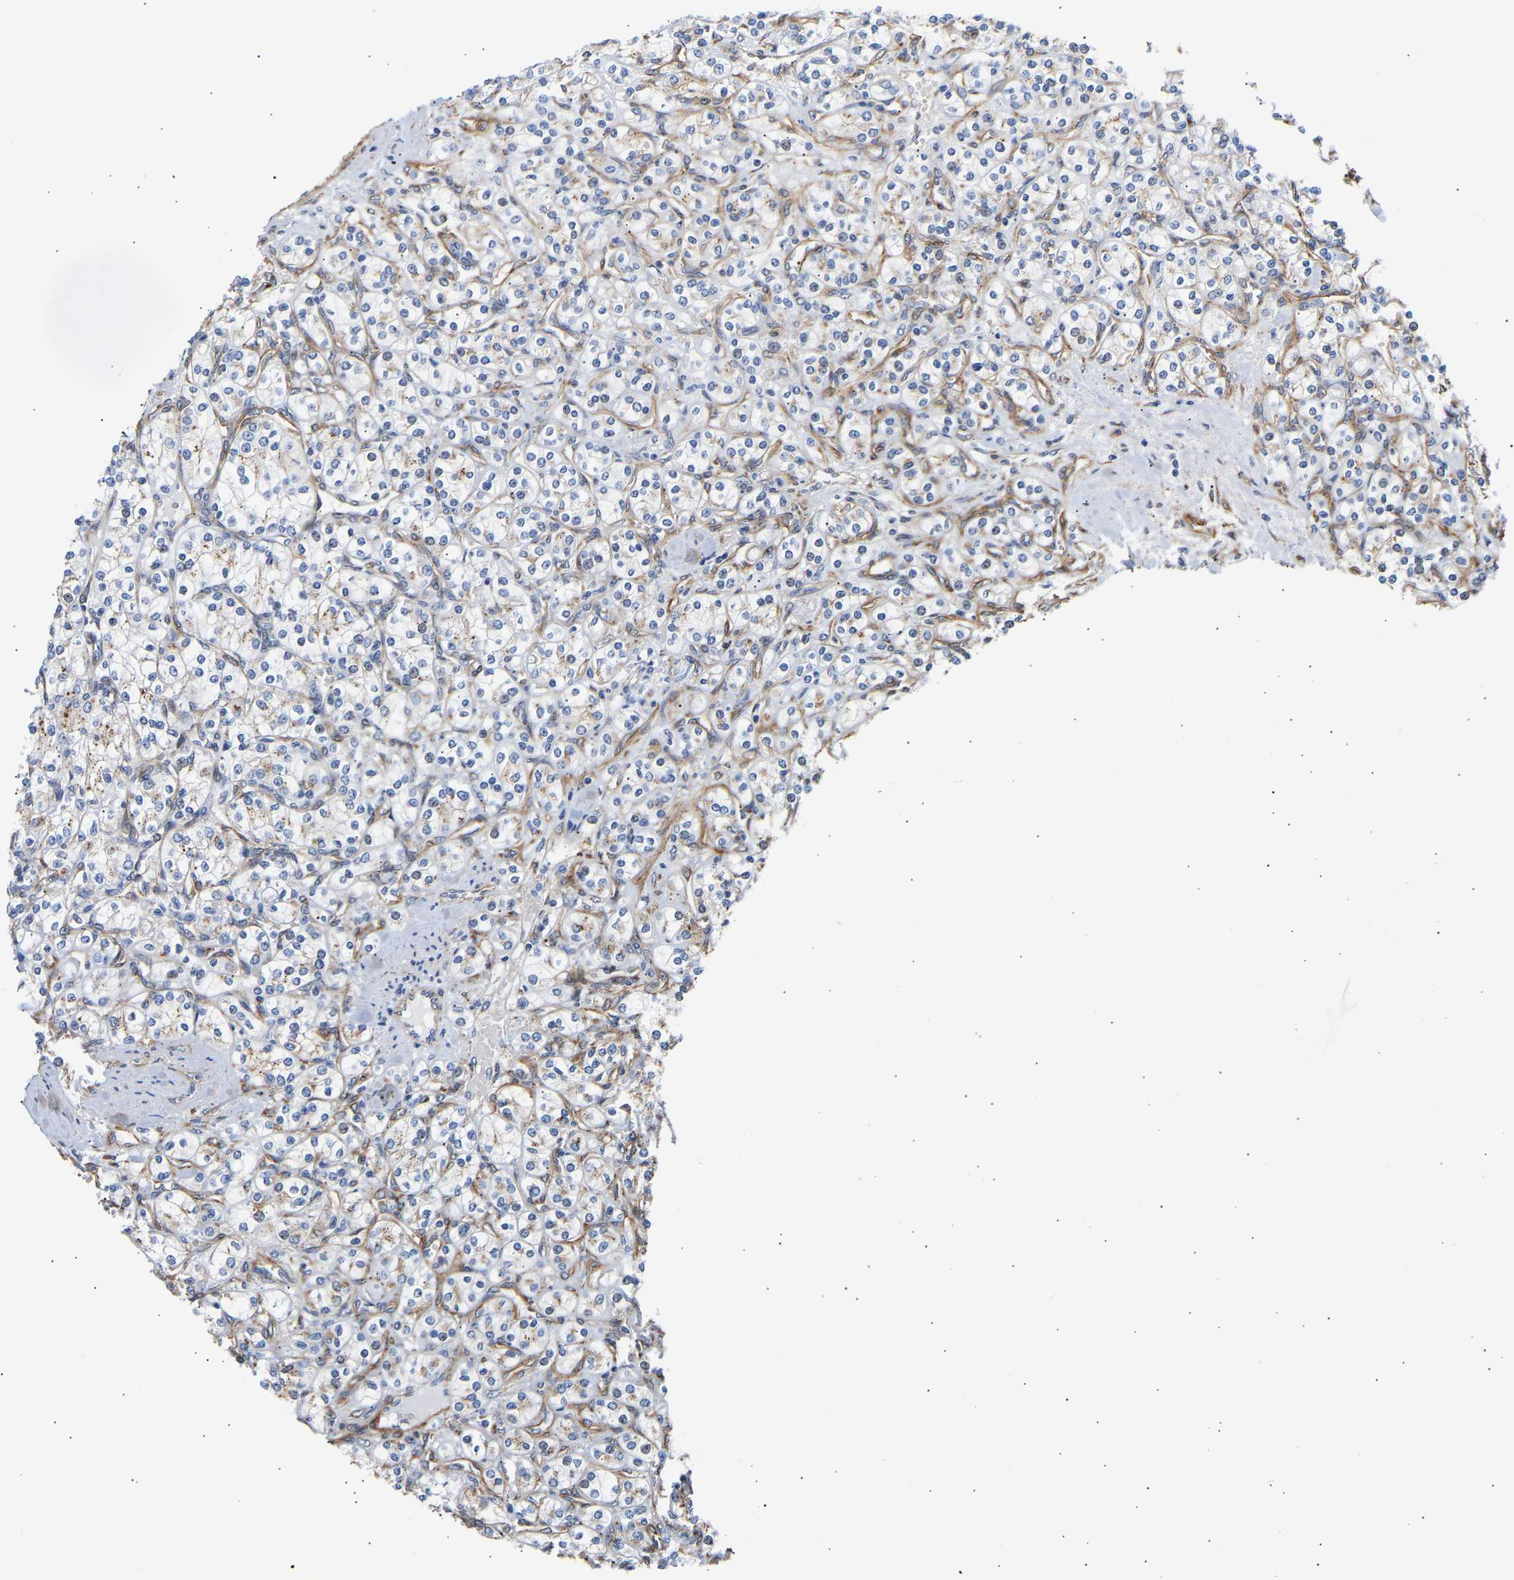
{"staining": {"intensity": "weak", "quantity": "<25%", "location": "cytoplasmic/membranous"}, "tissue": "renal cancer", "cell_type": "Tumor cells", "image_type": "cancer", "snomed": [{"axis": "morphology", "description": "Adenocarcinoma, NOS"}, {"axis": "topography", "description": "Kidney"}], "caption": "This is an IHC micrograph of adenocarcinoma (renal). There is no expression in tumor cells.", "gene": "IGFBP7", "patient": {"sex": "male", "age": 77}}